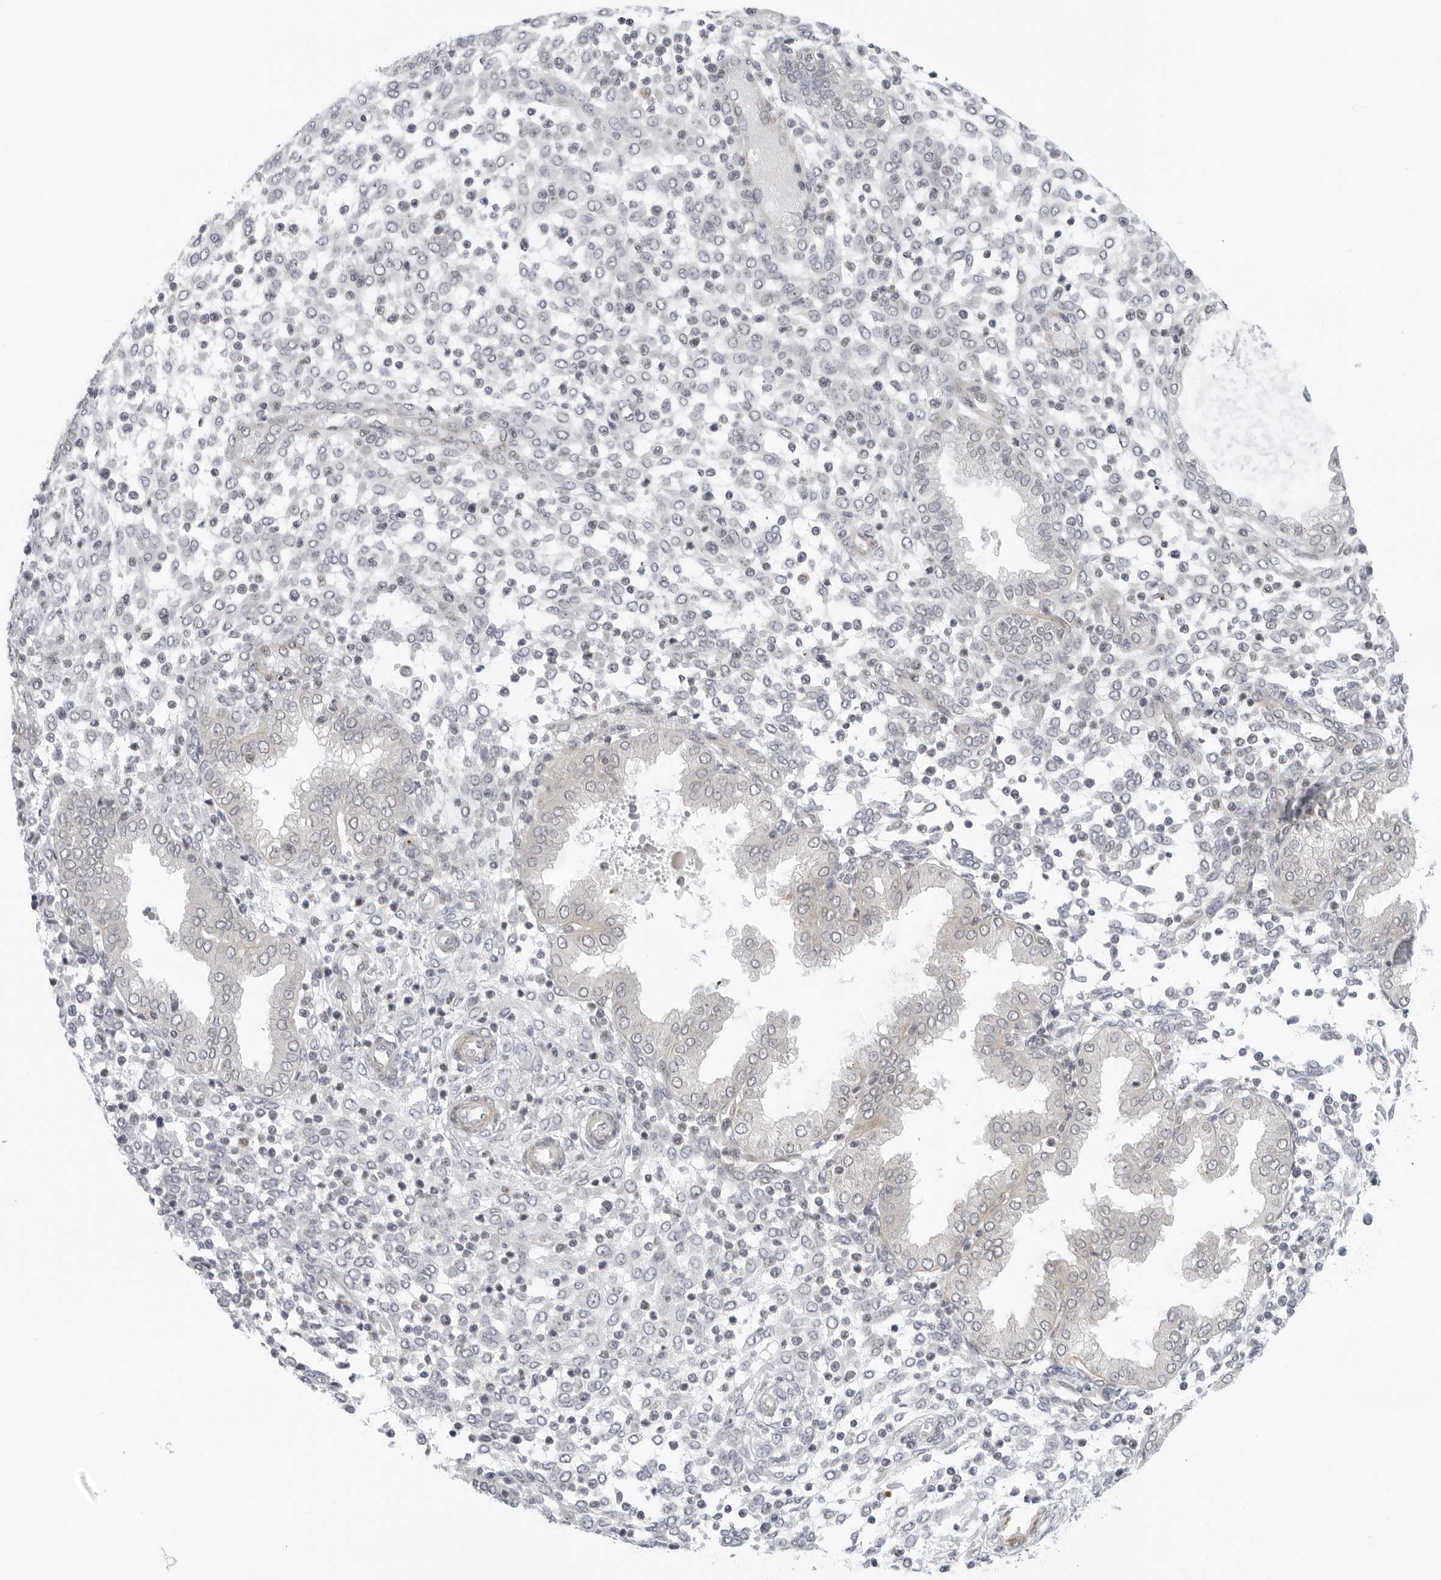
{"staining": {"intensity": "negative", "quantity": "none", "location": "none"}, "tissue": "endometrium", "cell_type": "Cells in endometrial stroma", "image_type": "normal", "snomed": [{"axis": "morphology", "description": "Normal tissue, NOS"}, {"axis": "topography", "description": "Endometrium"}], "caption": "Human endometrium stained for a protein using immunohistochemistry exhibits no expression in cells in endometrial stroma.", "gene": "SUGCT", "patient": {"sex": "female", "age": 53}}